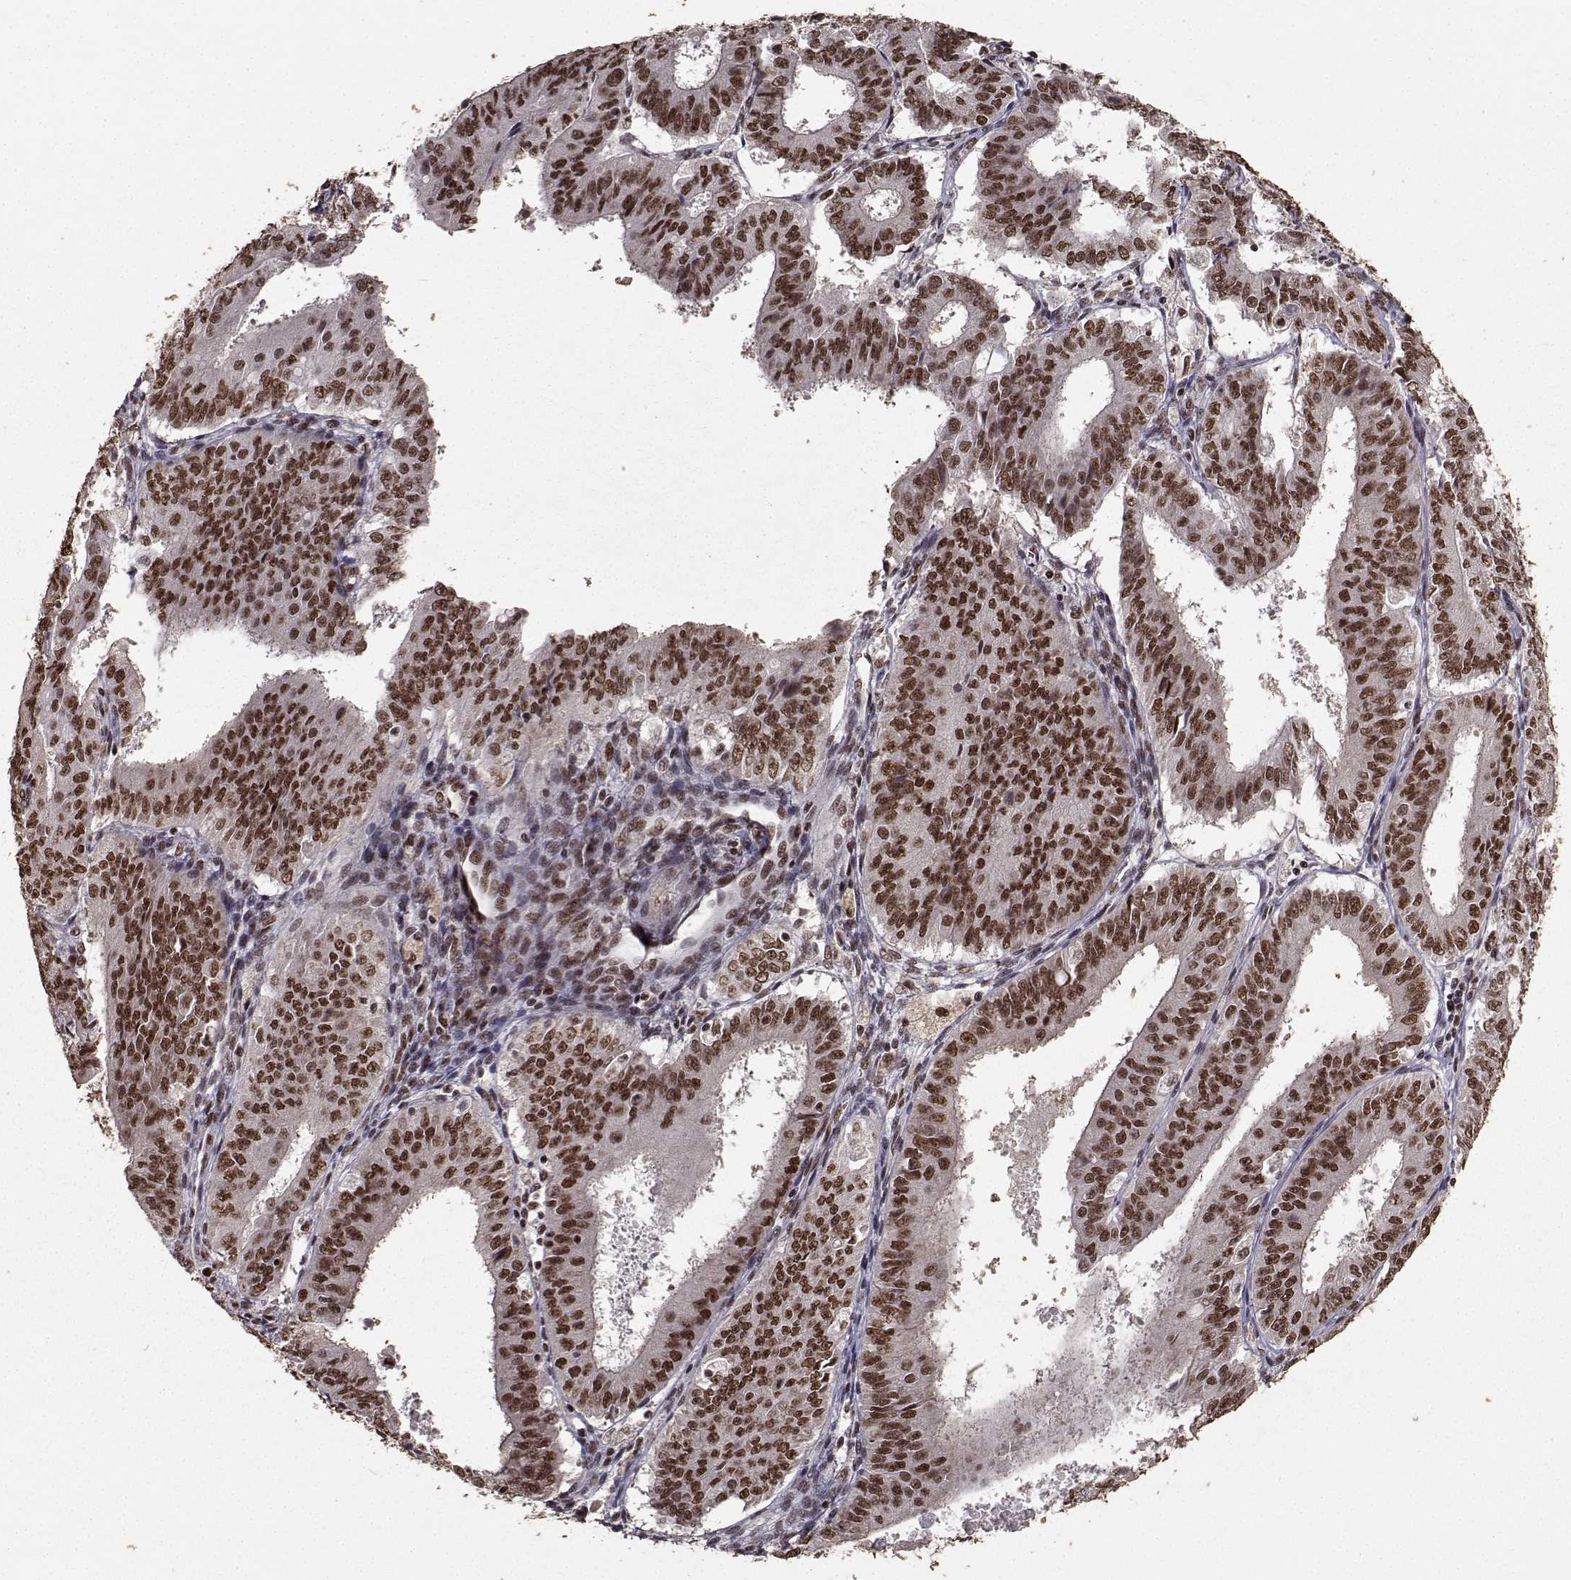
{"staining": {"intensity": "strong", "quantity": ">75%", "location": "nuclear"}, "tissue": "ovarian cancer", "cell_type": "Tumor cells", "image_type": "cancer", "snomed": [{"axis": "morphology", "description": "Carcinoma, endometroid"}, {"axis": "topography", "description": "Ovary"}], "caption": "Endometroid carcinoma (ovarian) stained for a protein (brown) shows strong nuclear positive positivity in about >75% of tumor cells.", "gene": "SF1", "patient": {"sex": "female", "age": 42}}